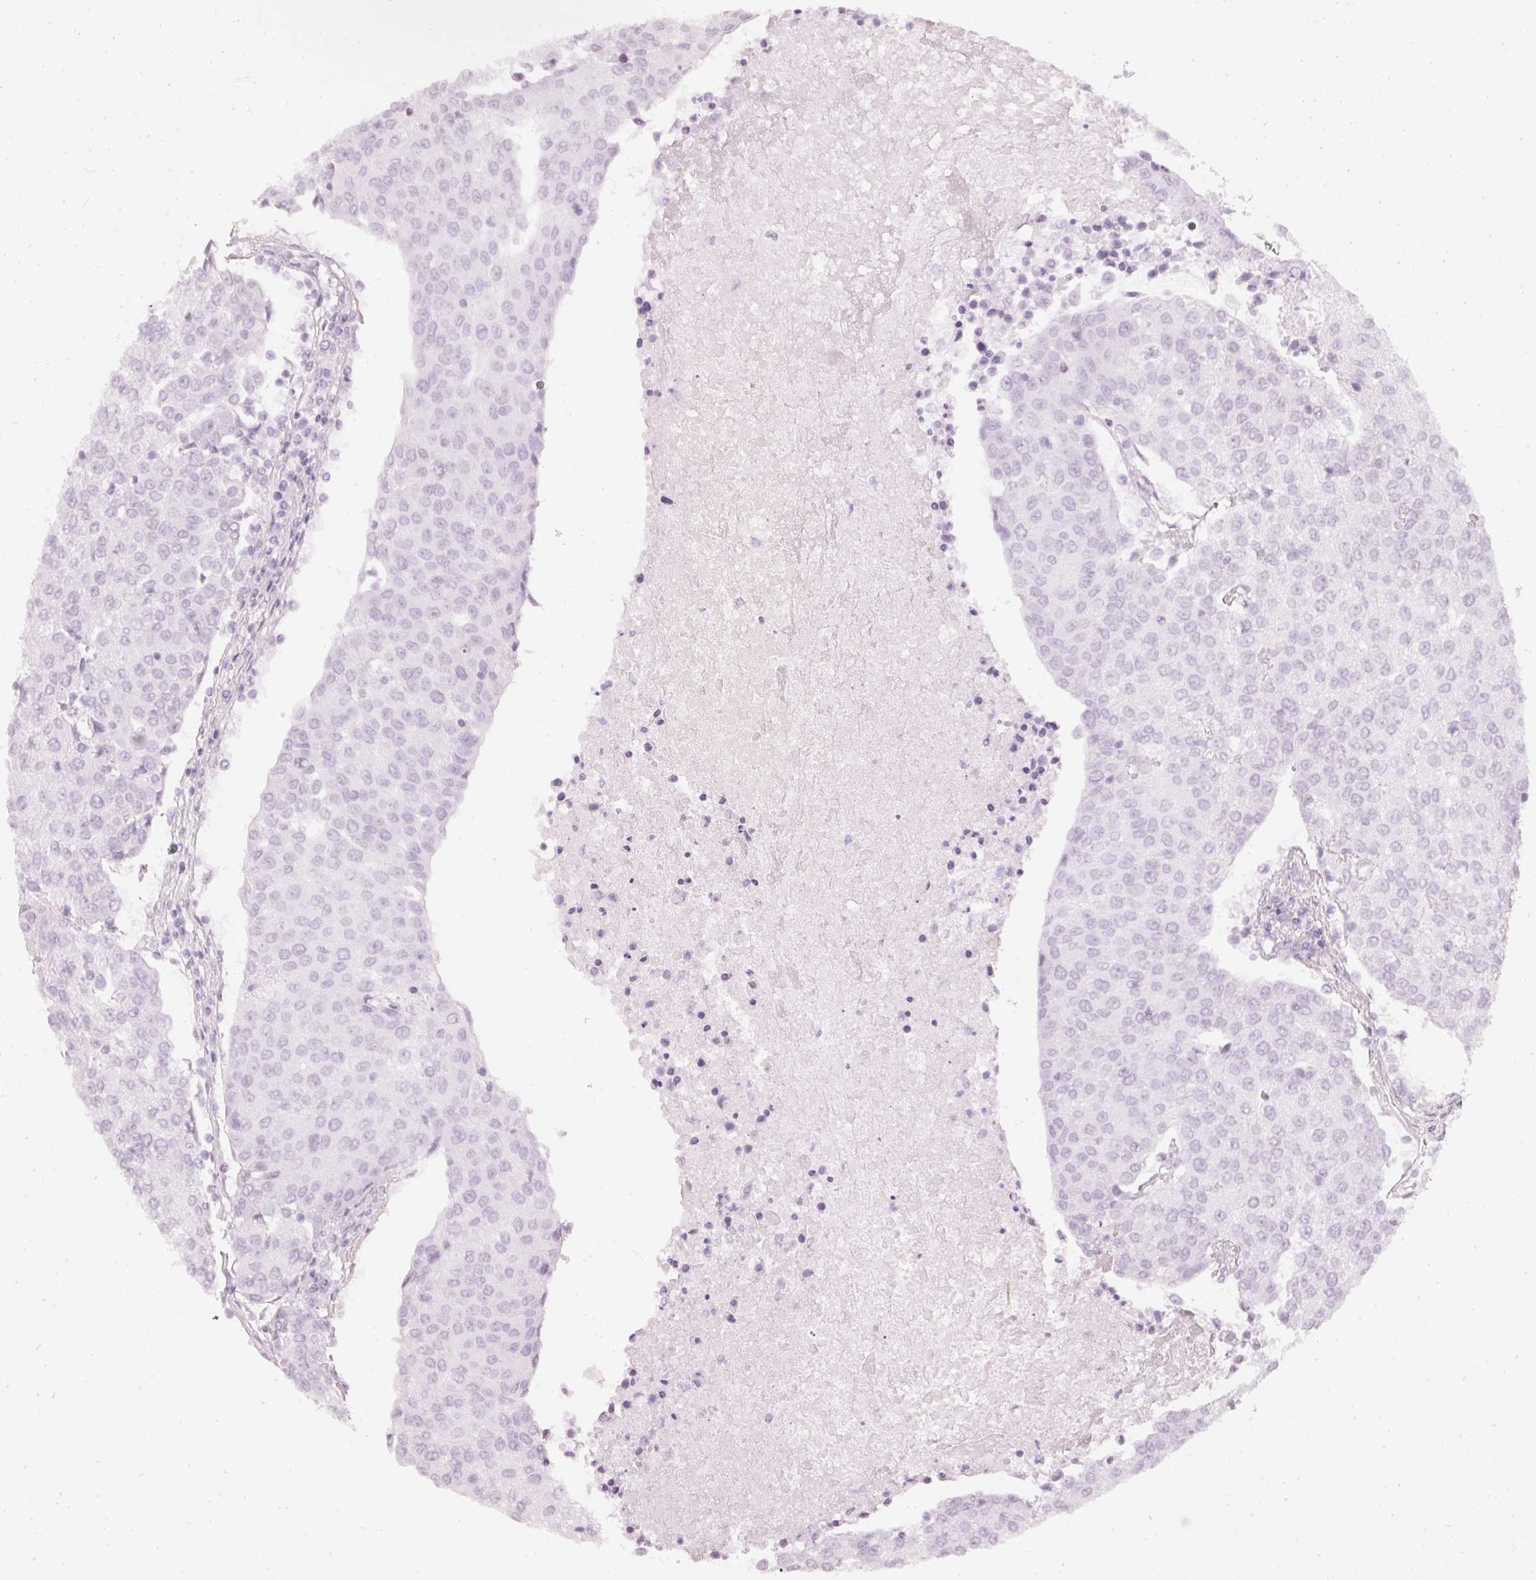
{"staining": {"intensity": "negative", "quantity": "none", "location": "none"}, "tissue": "urothelial cancer", "cell_type": "Tumor cells", "image_type": "cancer", "snomed": [{"axis": "morphology", "description": "Urothelial carcinoma, High grade"}, {"axis": "topography", "description": "Urinary bladder"}], "caption": "High magnification brightfield microscopy of high-grade urothelial carcinoma stained with DAB (brown) and counterstained with hematoxylin (blue): tumor cells show no significant staining. (DAB (3,3'-diaminobenzidine) immunohistochemistry (IHC) with hematoxylin counter stain).", "gene": "CNP", "patient": {"sex": "female", "age": 85}}